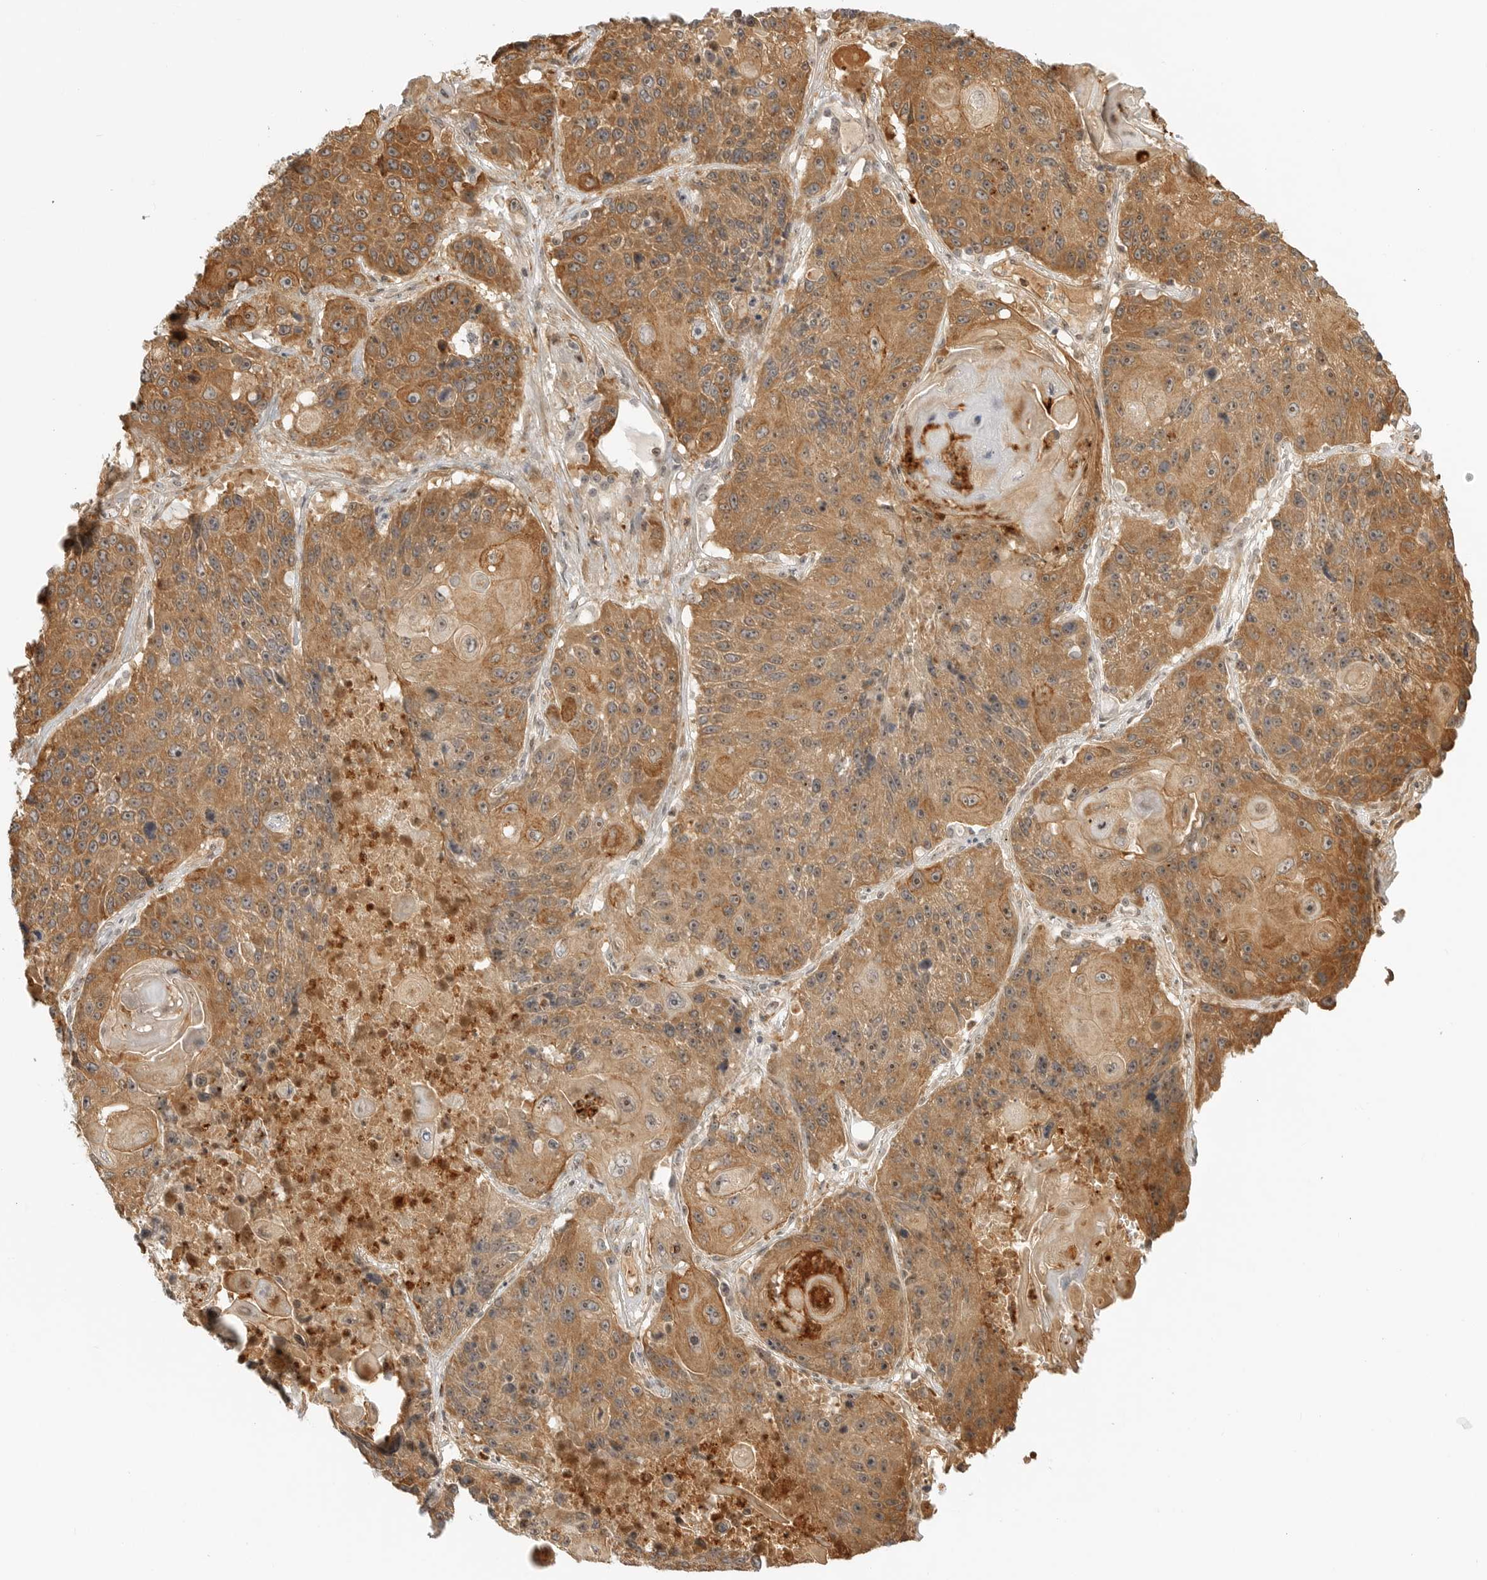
{"staining": {"intensity": "moderate", "quantity": ">75%", "location": "cytoplasmic/membranous,nuclear"}, "tissue": "lung cancer", "cell_type": "Tumor cells", "image_type": "cancer", "snomed": [{"axis": "morphology", "description": "Squamous cell carcinoma, NOS"}, {"axis": "topography", "description": "Lung"}], "caption": "Protein analysis of lung cancer tissue demonstrates moderate cytoplasmic/membranous and nuclear expression in approximately >75% of tumor cells.", "gene": "DSCC1", "patient": {"sex": "male", "age": 61}}